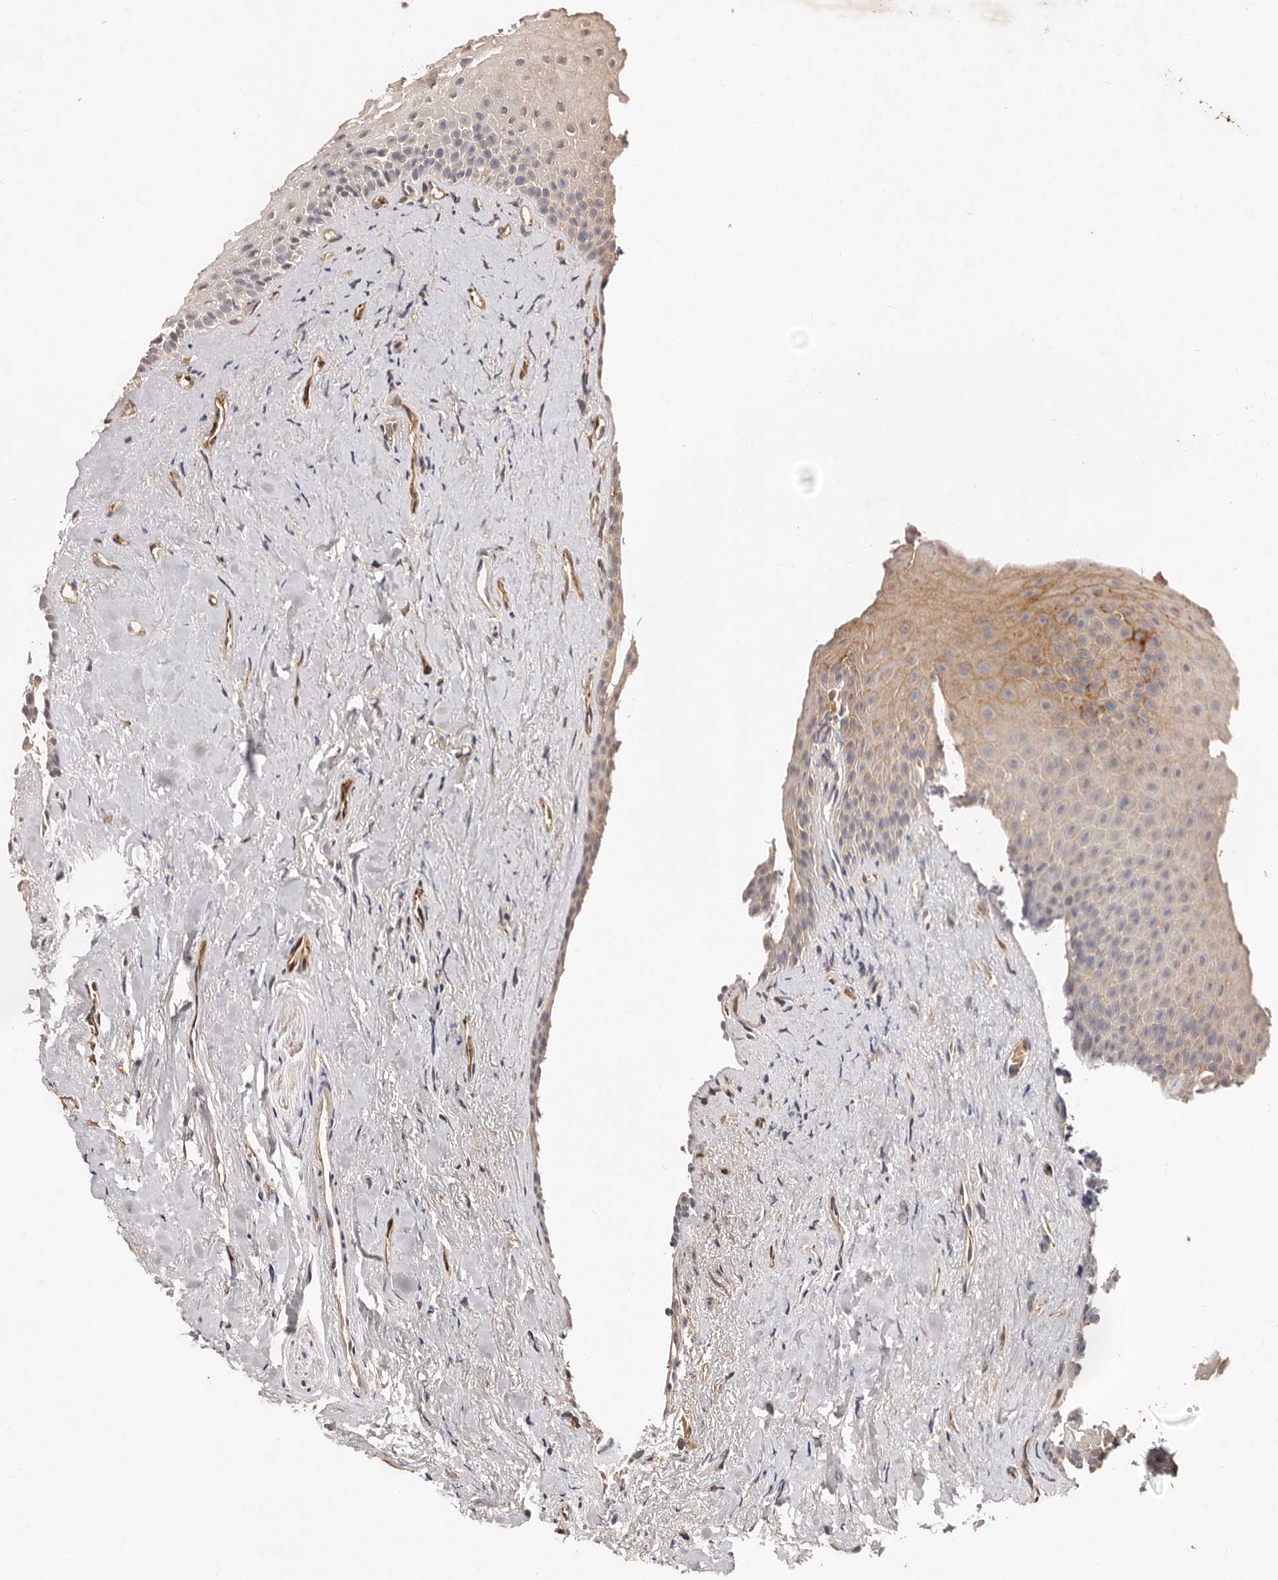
{"staining": {"intensity": "moderate", "quantity": "25%-75%", "location": "cytoplasmic/membranous"}, "tissue": "oral mucosa", "cell_type": "Squamous epithelial cells", "image_type": "normal", "snomed": [{"axis": "morphology", "description": "Normal tissue, NOS"}, {"axis": "topography", "description": "Oral tissue"}], "caption": "This is an image of immunohistochemistry staining of unremarkable oral mucosa, which shows moderate positivity in the cytoplasmic/membranous of squamous epithelial cells.", "gene": "CCL14", "patient": {"sex": "female", "age": 63}}